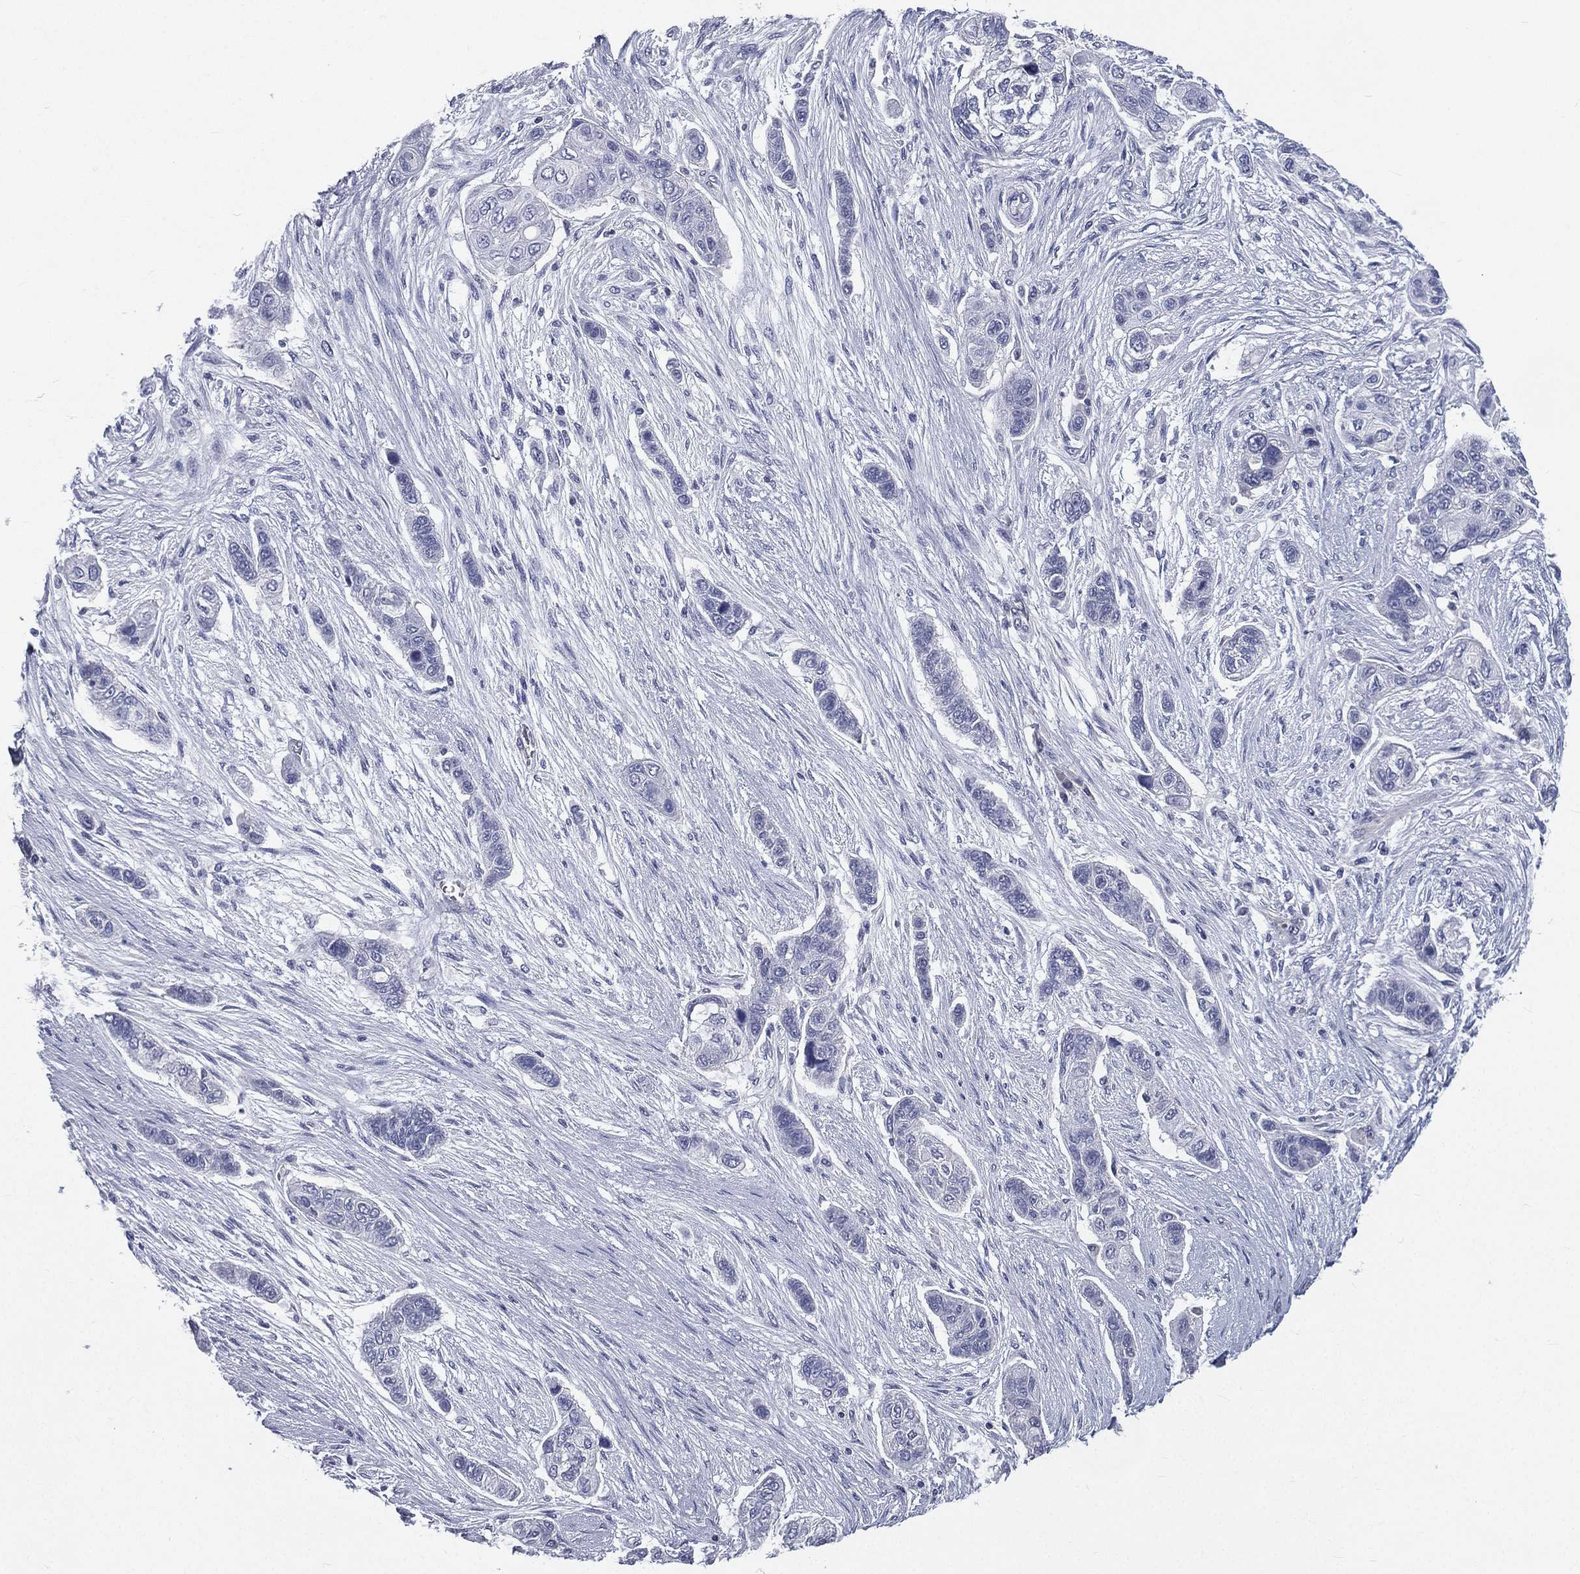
{"staining": {"intensity": "negative", "quantity": "none", "location": "none"}, "tissue": "lung cancer", "cell_type": "Tumor cells", "image_type": "cancer", "snomed": [{"axis": "morphology", "description": "Squamous cell carcinoma, NOS"}, {"axis": "topography", "description": "Lung"}], "caption": "Tumor cells show no significant protein staining in squamous cell carcinoma (lung).", "gene": "IFT27", "patient": {"sex": "male", "age": 69}}